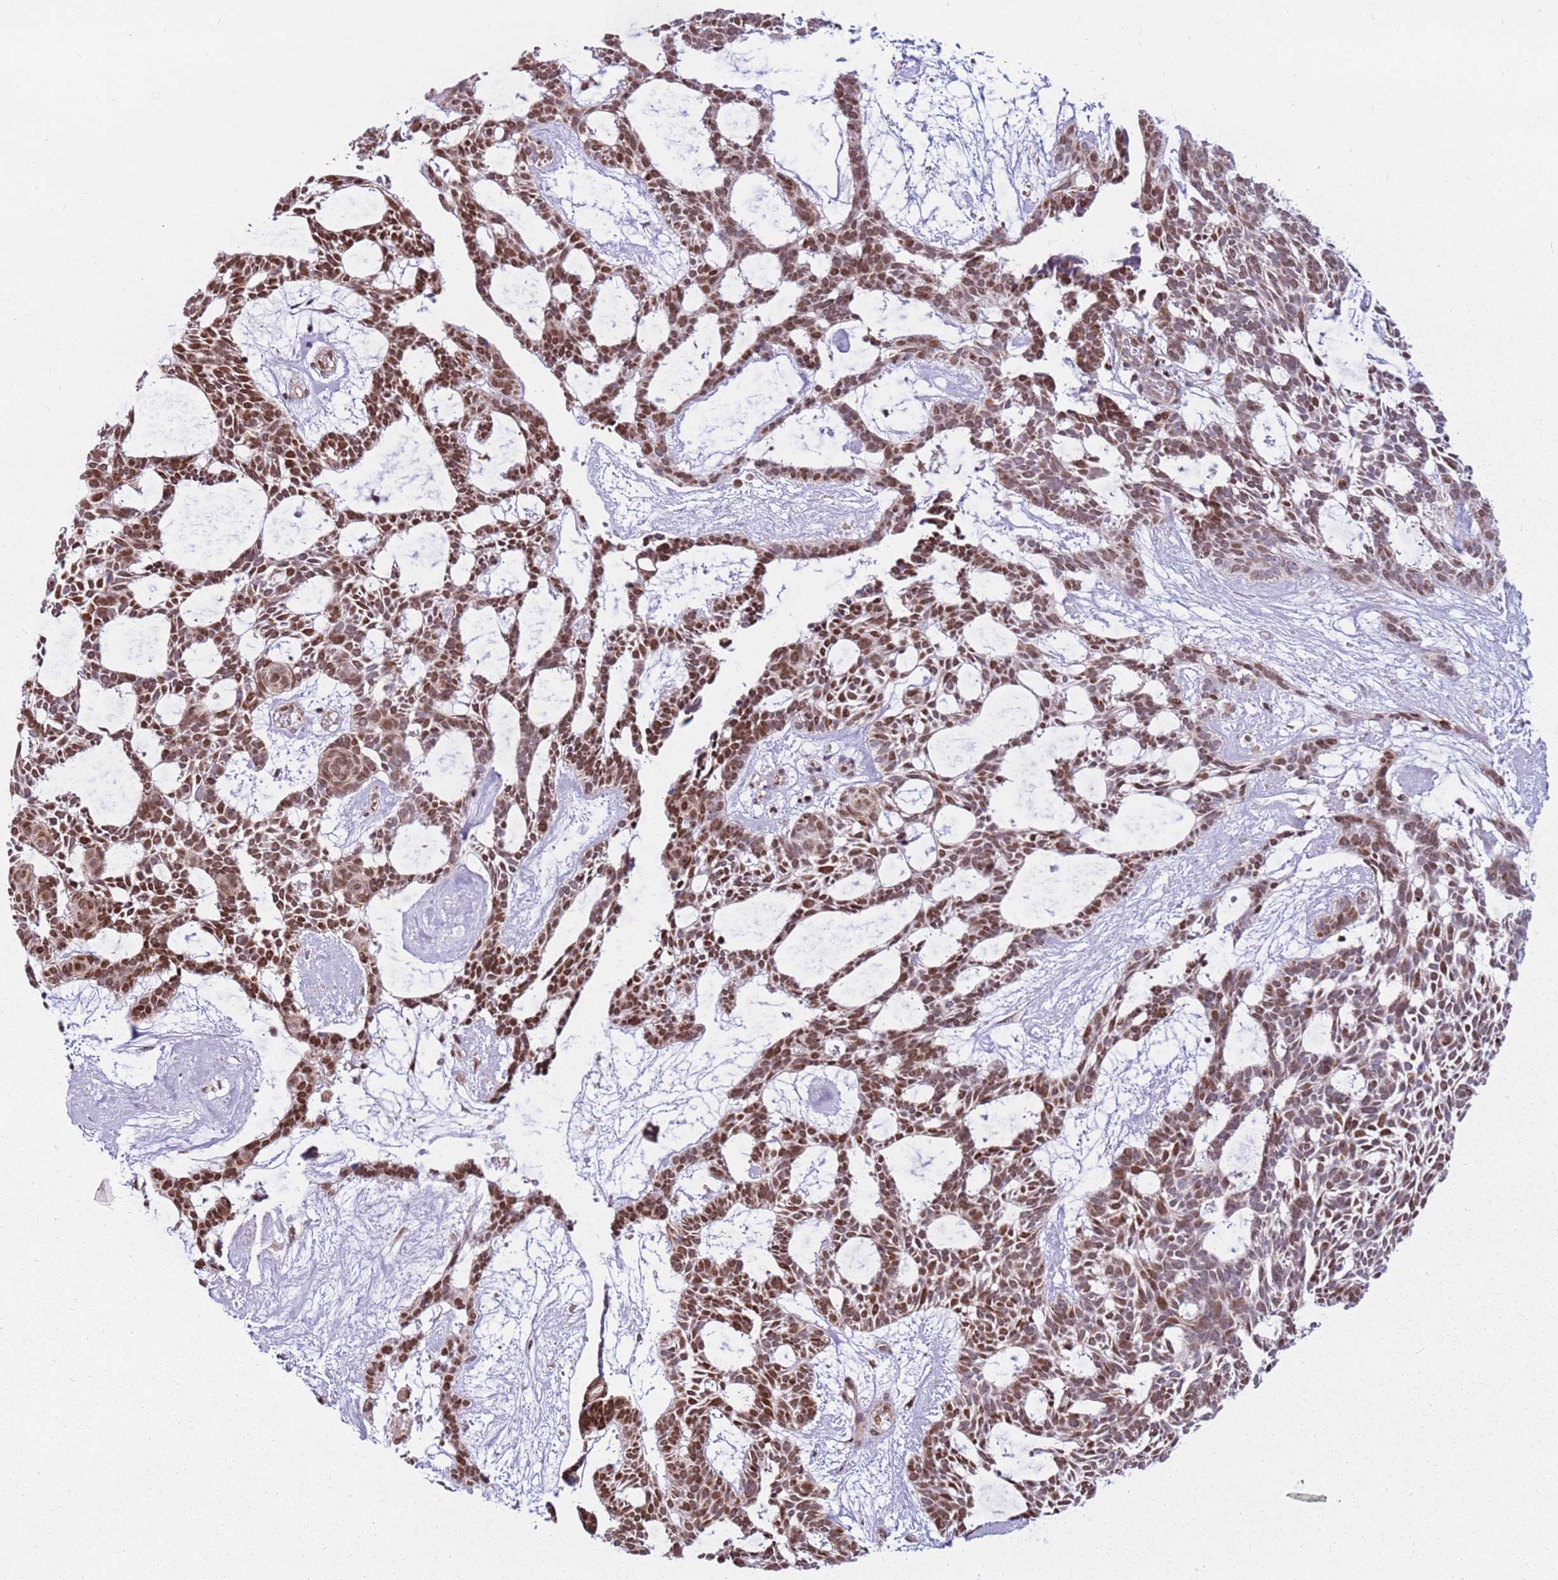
{"staining": {"intensity": "strong", "quantity": ">75%", "location": "nuclear"}, "tissue": "skin cancer", "cell_type": "Tumor cells", "image_type": "cancer", "snomed": [{"axis": "morphology", "description": "Basal cell carcinoma"}, {"axis": "topography", "description": "Skin"}], "caption": "Tumor cells reveal high levels of strong nuclear expression in about >75% of cells in skin cancer (basal cell carcinoma). The protein is shown in brown color, while the nuclei are stained blue.", "gene": "PCTP", "patient": {"sex": "male", "age": 61}}